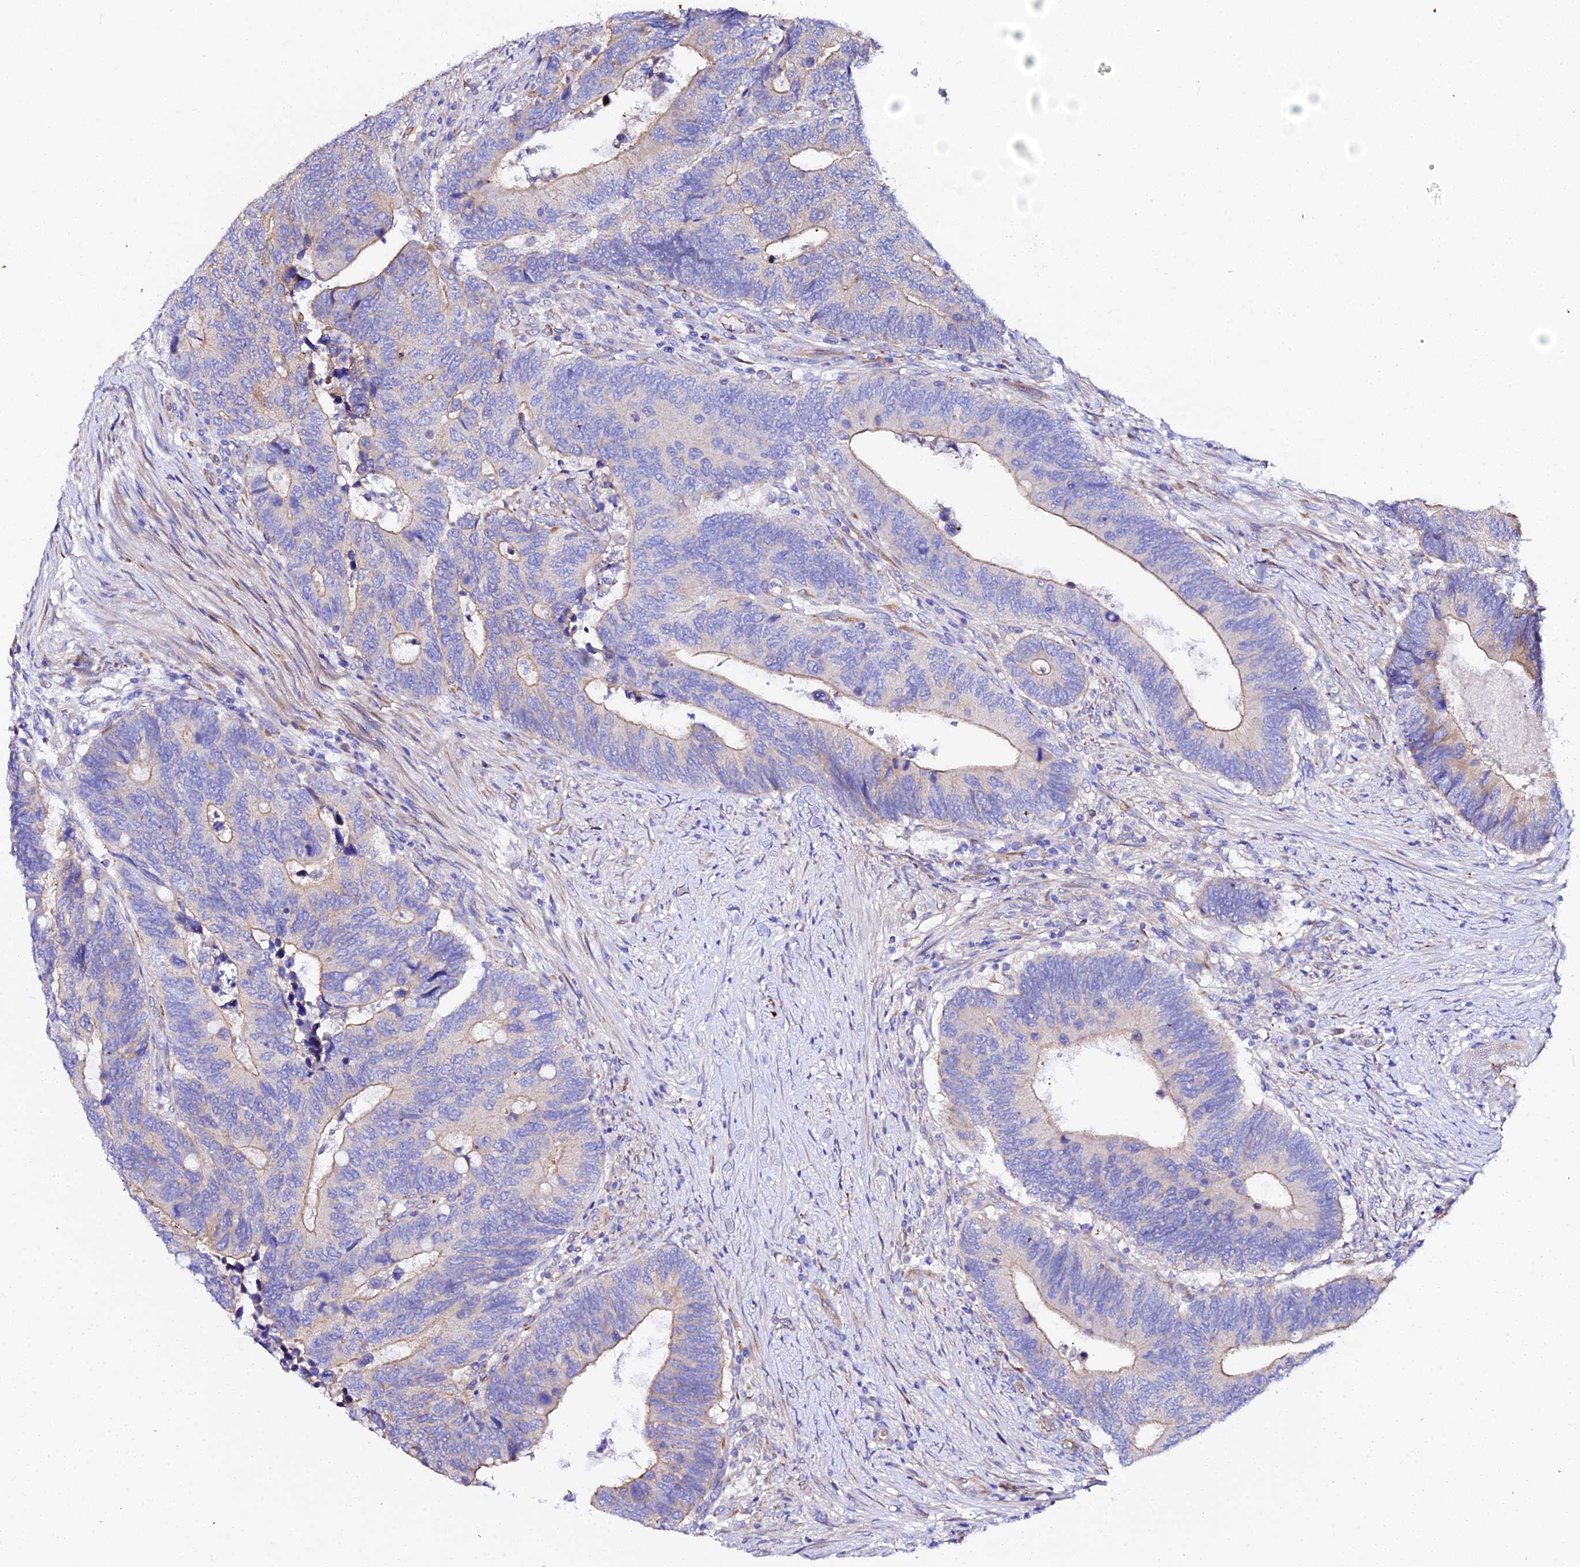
{"staining": {"intensity": "weak", "quantity": "<25%", "location": "cytoplasmic/membranous"}, "tissue": "colorectal cancer", "cell_type": "Tumor cells", "image_type": "cancer", "snomed": [{"axis": "morphology", "description": "Adenocarcinoma, NOS"}, {"axis": "topography", "description": "Colon"}], "caption": "This is an immunohistochemistry micrograph of human colorectal cancer. There is no positivity in tumor cells.", "gene": "CFAP45", "patient": {"sex": "male", "age": 87}}